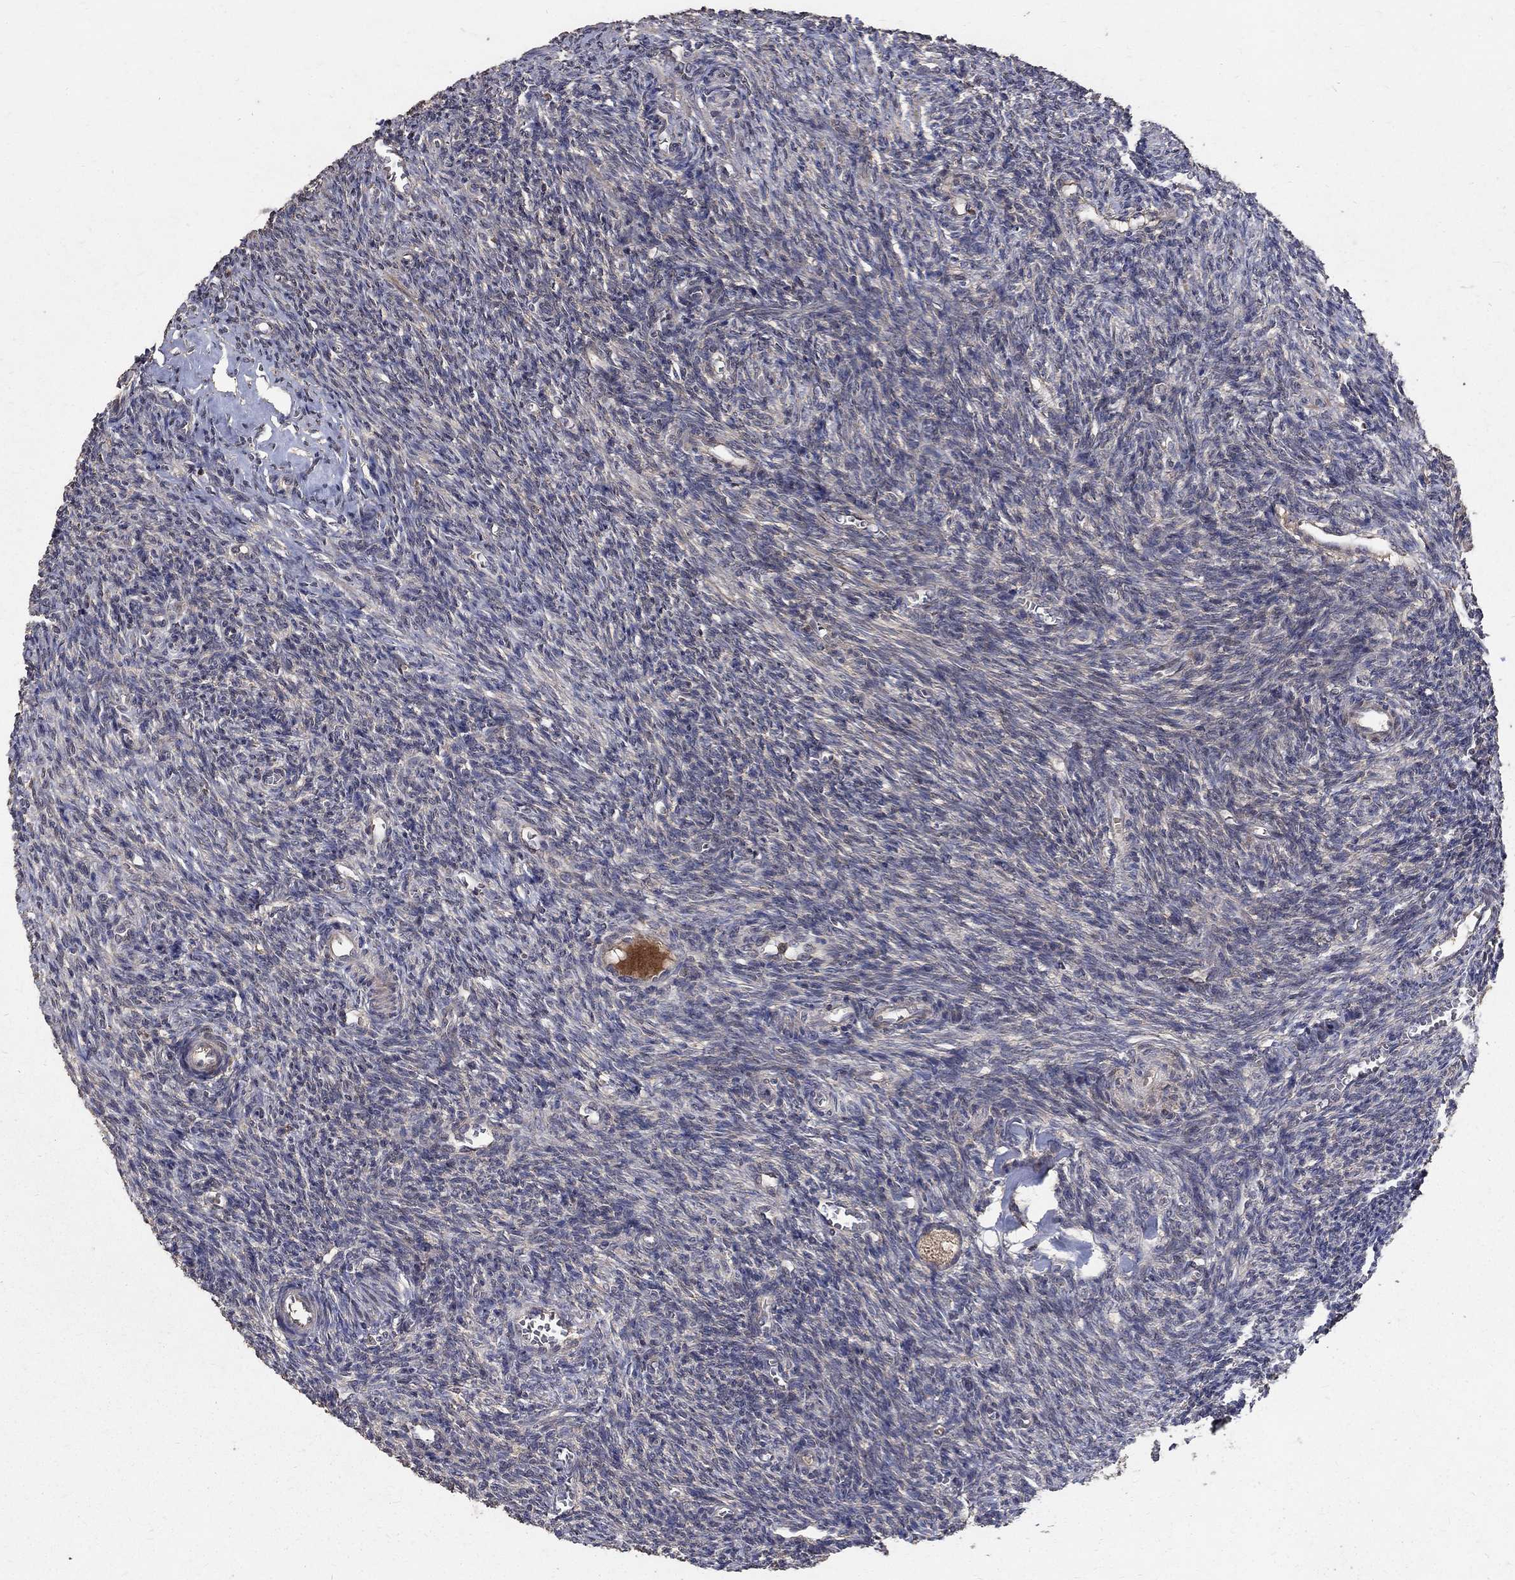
{"staining": {"intensity": "strong", "quantity": "25%-75%", "location": "cytoplasmic/membranous"}, "tissue": "ovary", "cell_type": "Follicle cells", "image_type": "normal", "snomed": [{"axis": "morphology", "description": "Normal tissue, NOS"}, {"axis": "topography", "description": "Ovary"}], "caption": "A high amount of strong cytoplasmic/membranous positivity is seen in about 25%-75% of follicle cells in benign ovary.", "gene": "C17orf75", "patient": {"sex": "female", "age": 27}}